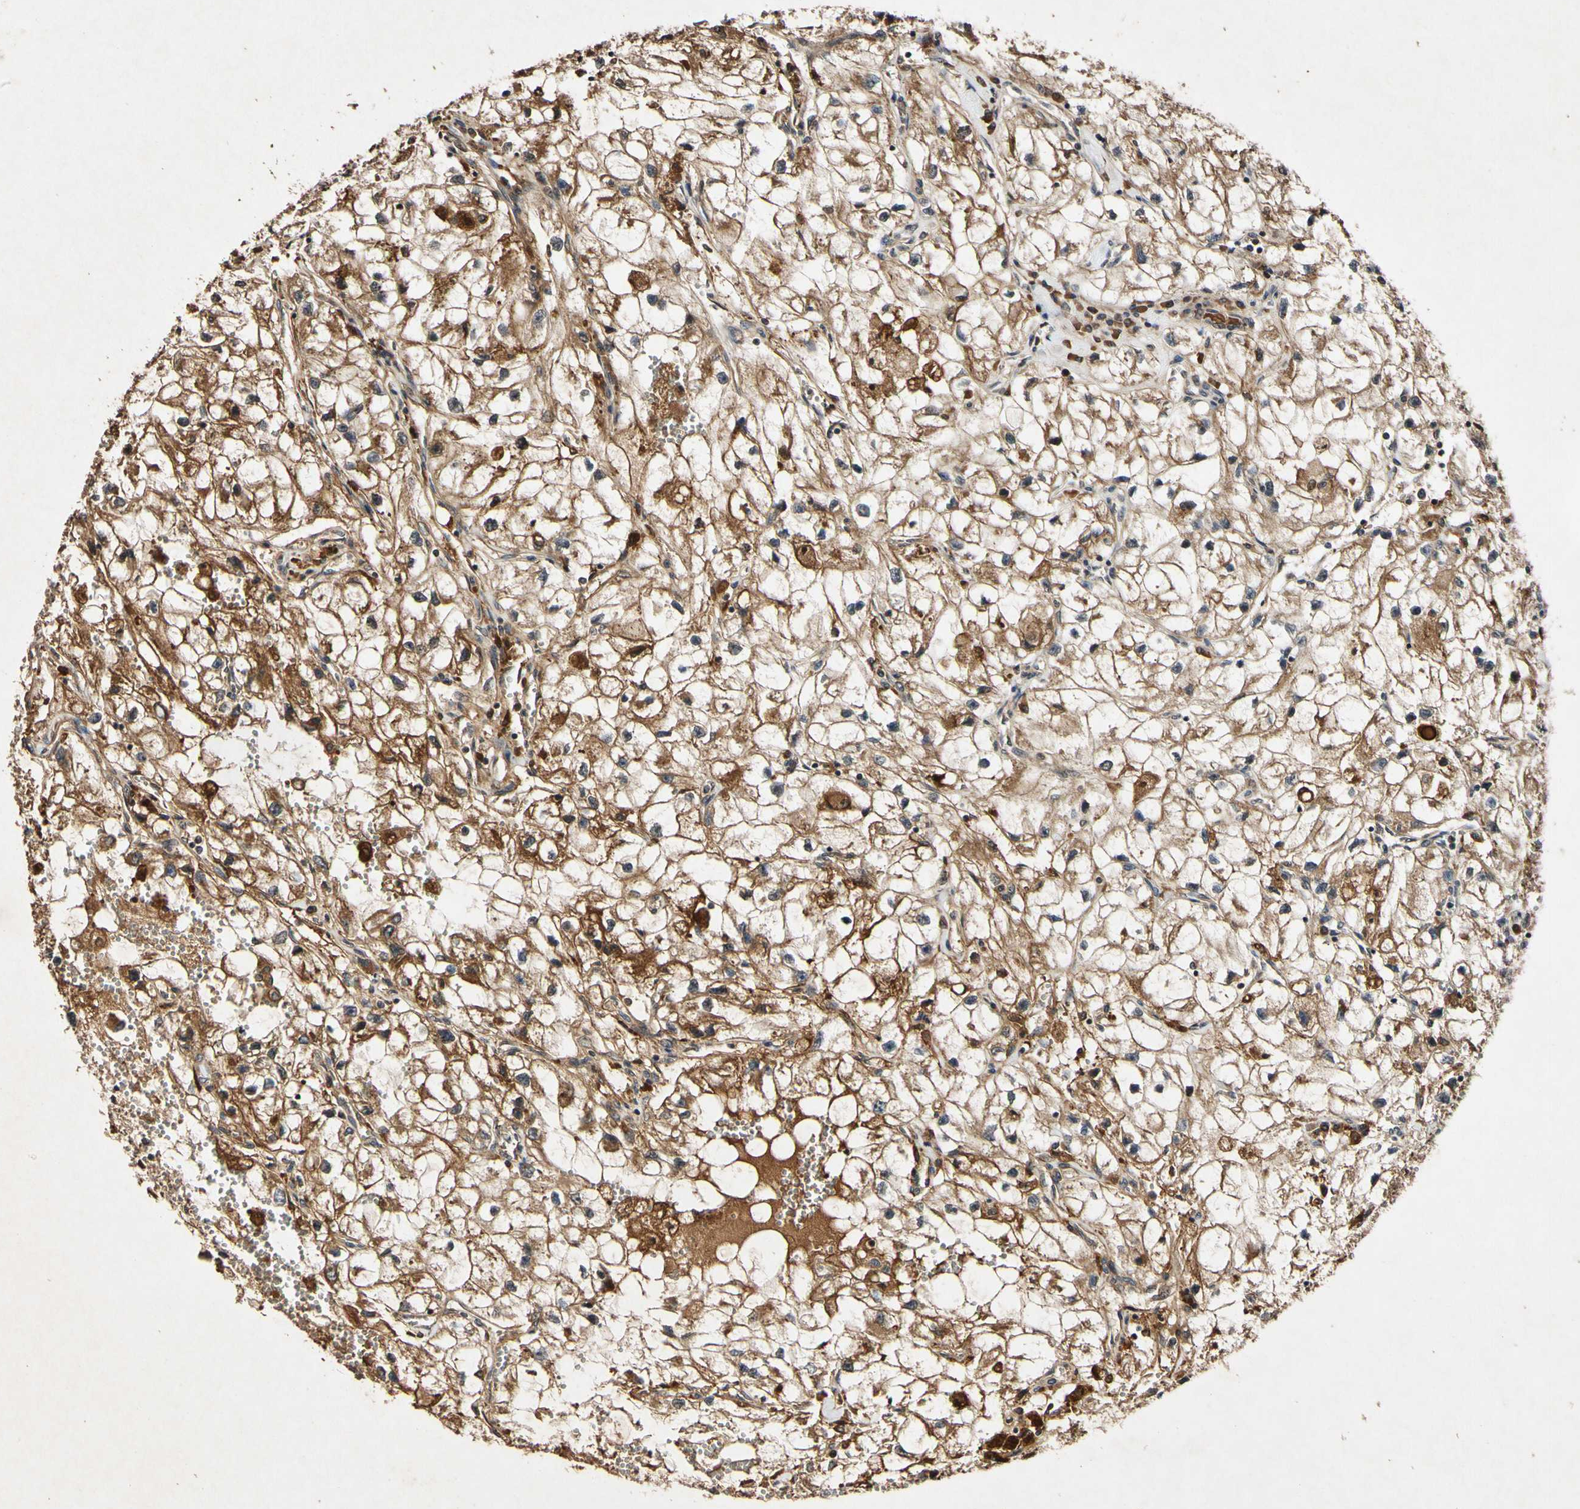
{"staining": {"intensity": "strong", "quantity": ">75%", "location": "cytoplasmic/membranous"}, "tissue": "renal cancer", "cell_type": "Tumor cells", "image_type": "cancer", "snomed": [{"axis": "morphology", "description": "Adenocarcinoma, NOS"}, {"axis": "topography", "description": "Kidney"}], "caption": "This image shows IHC staining of renal adenocarcinoma, with high strong cytoplasmic/membranous staining in approximately >75% of tumor cells.", "gene": "PLAT", "patient": {"sex": "female", "age": 70}}